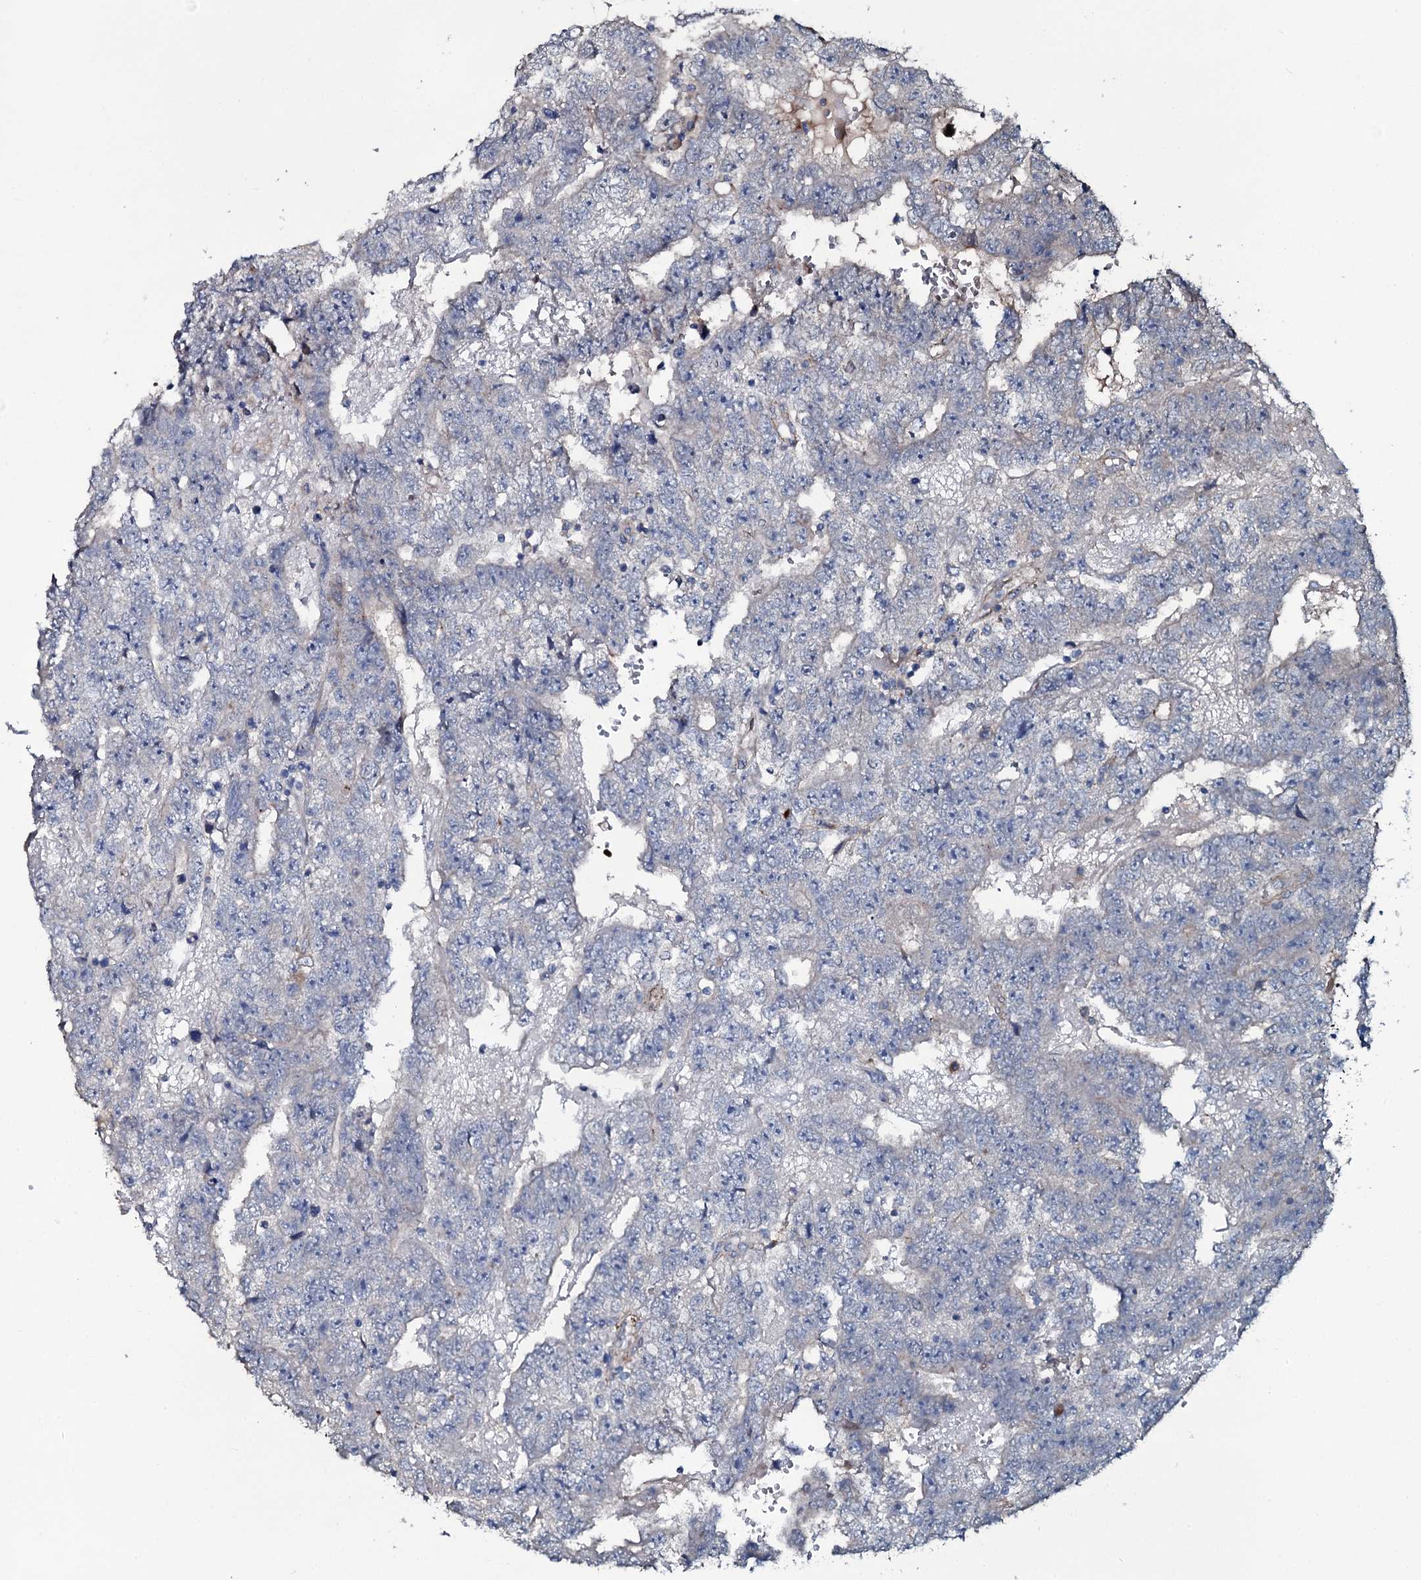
{"staining": {"intensity": "negative", "quantity": "none", "location": "none"}, "tissue": "testis cancer", "cell_type": "Tumor cells", "image_type": "cancer", "snomed": [{"axis": "morphology", "description": "Carcinoma, Embryonal, NOS"}, {"axis": "topography", "description": "Testis"}], "caption": "This histopathology image is of embryonal carcinoma (testis) stained with immunohistochemistry (IHC) to label a protein in brown with the nuclei are counter-stained blue. There is no positivity in tumor cells. (DAB immunohistochemistry (IHC) visualized using brightfield microscopy, high magnification).", "gene": "IL12B", "patient": {"sex": "male", "age": 25}}